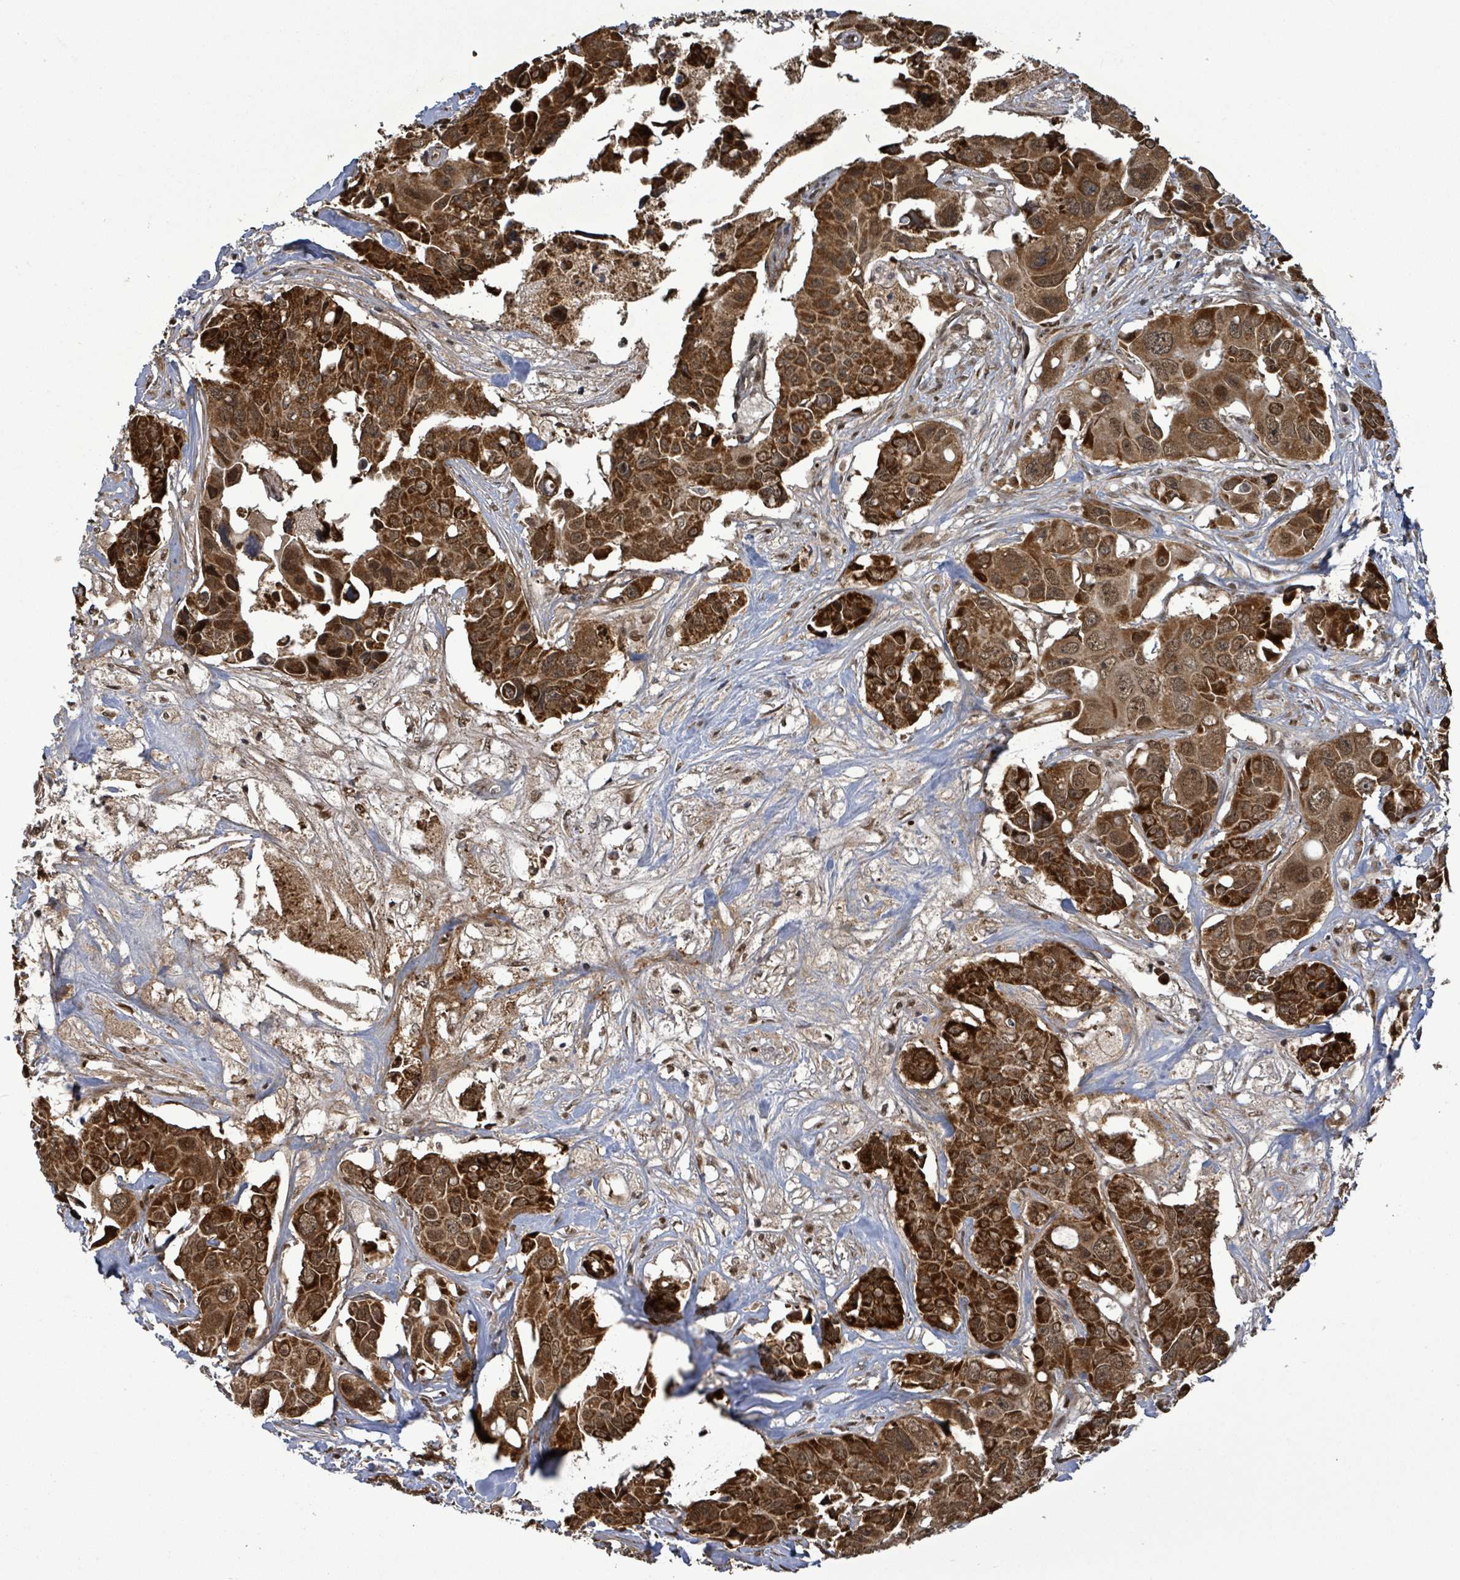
{"staining": {"intensity": "strong", "quantity": ">75%", "location": "cytoplasmic/membranous,nuclear"}, "tissue": "colorectal cancer", "cell_type": "Tumor cells", "image_type": "cancer", "snomed": [{"axis": "morphology", "description": "Adenocarcinoma, NOS"}, {"axis": "topography", "description": "Rectum"}], "caption": "Human colorectal adenocarcinoma stained with a brown dye exhibits strong cytoplasmic/membranous and nuclear positive staining in approximately >75% of tumor cells.", "gene": "PATZ1", "patient": {"sex": "male", "age": 87}}